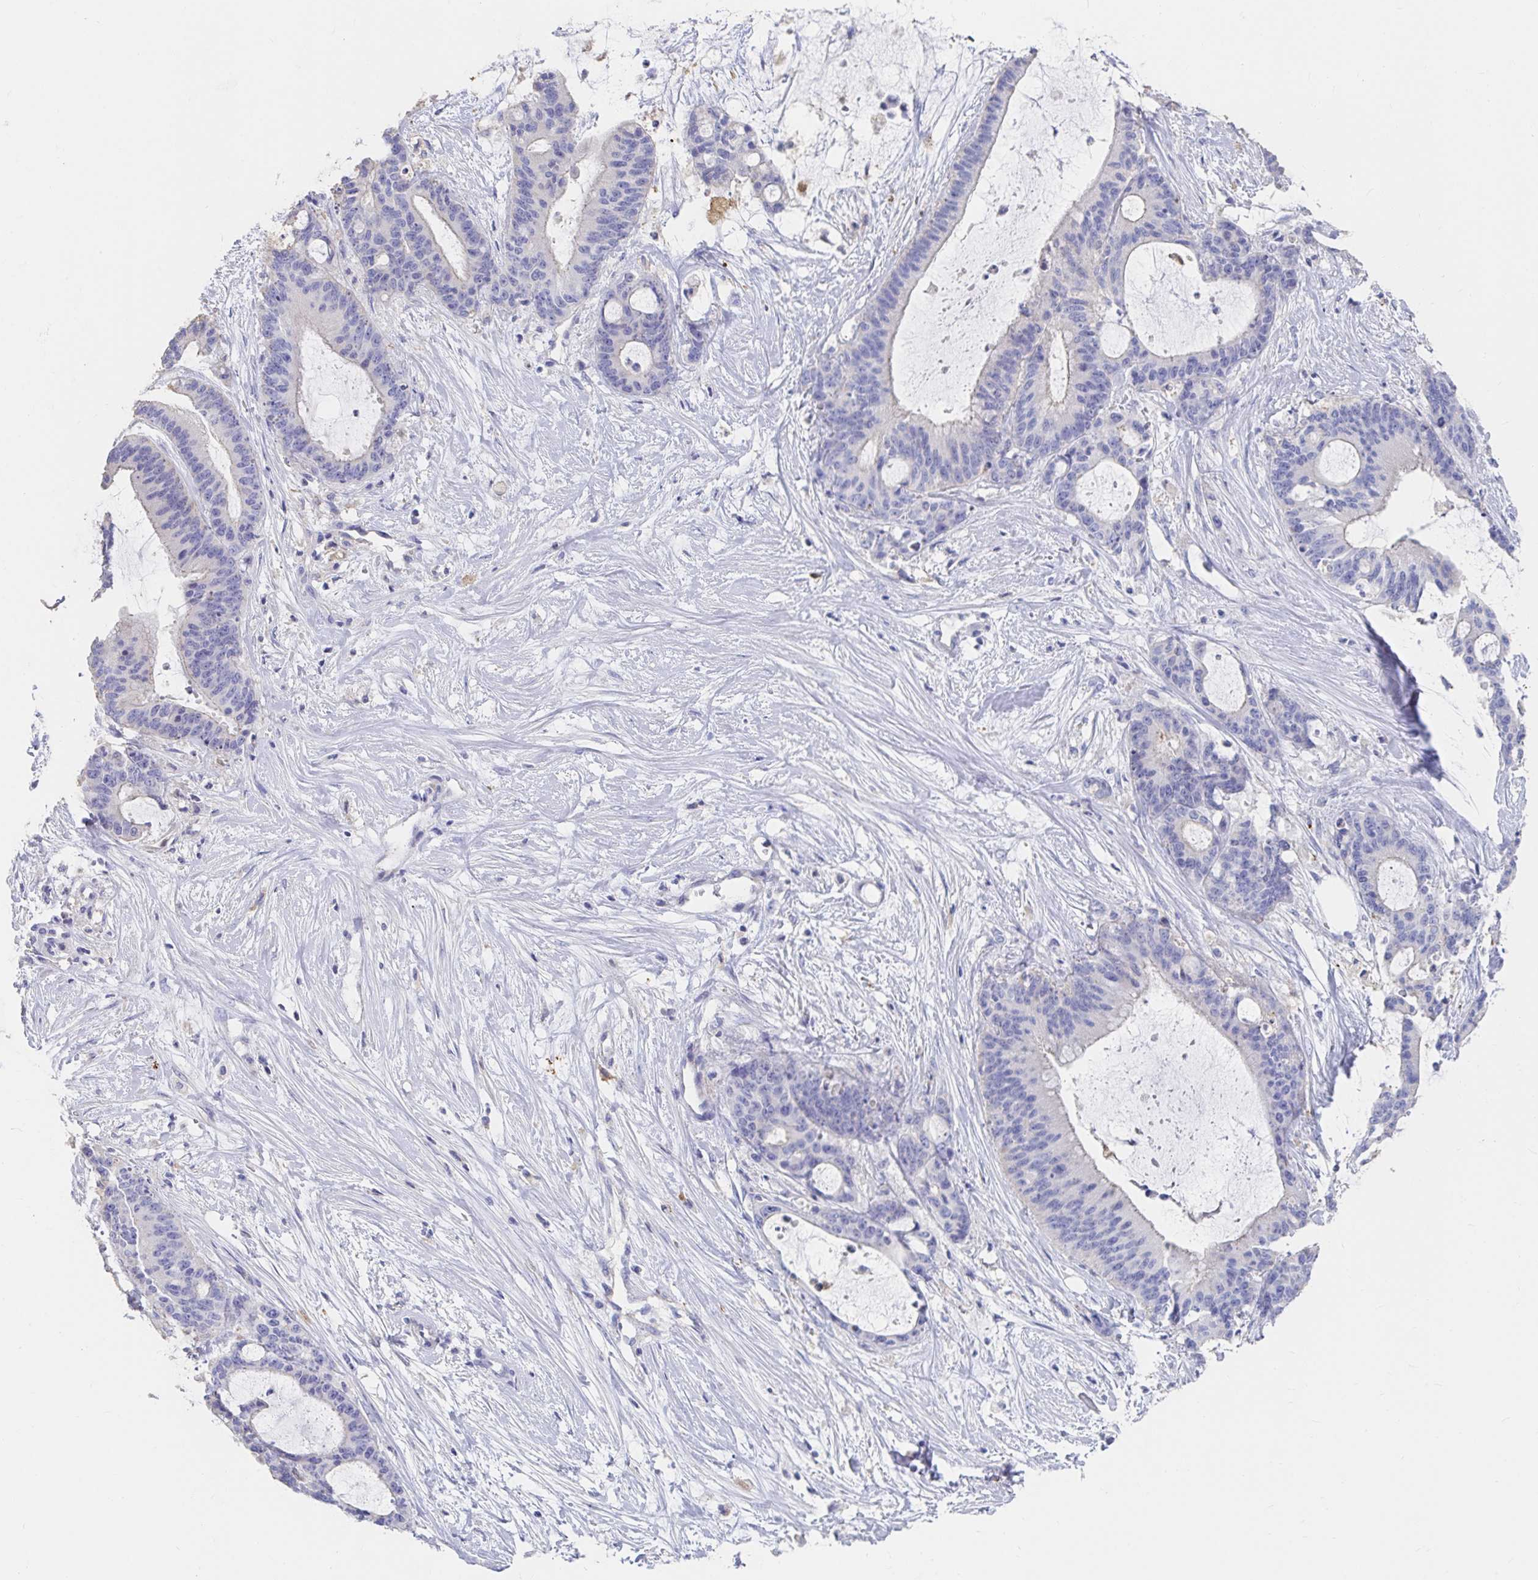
{"staining": {"intensity": "negative", "quantity": "none", "location": "none"}, "tissue": "liver cancer", "cell_type": "Tumor cells", "image_type": "cancer", "snomed": [{"axis": "morphology", "description": "Normal tissue, NOS"}, {"axis": "morphology", "description": "Cholangiocarcinoma"}, {"axis": "topography", "description": "Liver"}, {"axis": "topography", "description": "Peripheral nerve tissue"}], "caption": "IHC of liver cancer (cholangiocarcinoma) displays no expression in tumor cells.", "gene": "LAMC3", "patient": {"sex": "female", "age": 73}}